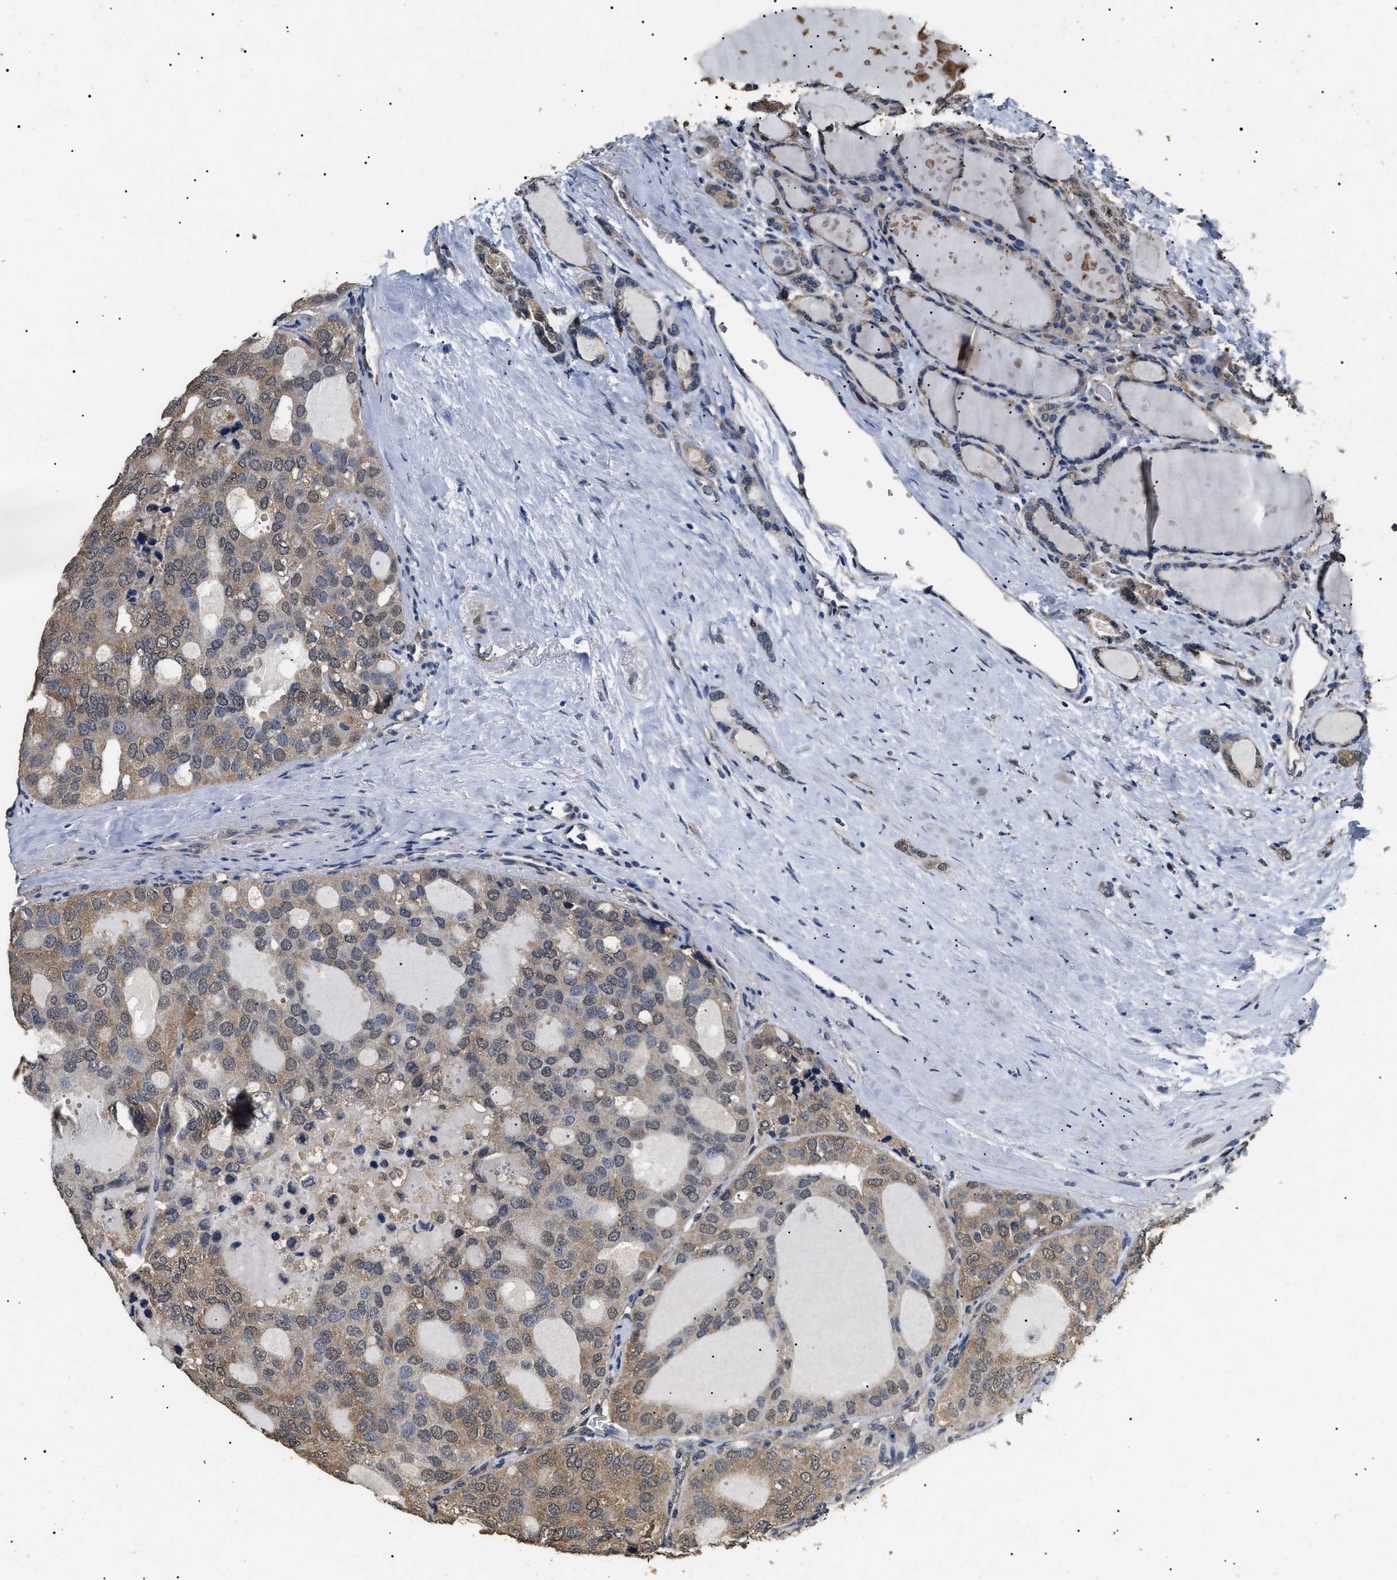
{"staining": {"intensity": "moderate", "quantity": ">75%", "location": "cytoplasmic/membranous,nuclear"}, "tissue": "thyroid cancer", "cell_type": "Tumor cells", "image_type": "cancer", "snomed": [{"axis": "morphology", "description": "Follicular adenoma carcinoma, NOS"}, {"axis": "topography", "description": "Thyroid gland"}], "caption": "Thyroid cancer (follicular adenoma carcinoma) stained with immunohistochemistry displays moderate cytoplasmic/membranous and nuclear positivity in about >75% of tumor cells. The protein of interest is shown in brown color, while the nuclei are stained blue.", "gene": "PSMD8", "patient": {"sex": "male", "age": 75}}